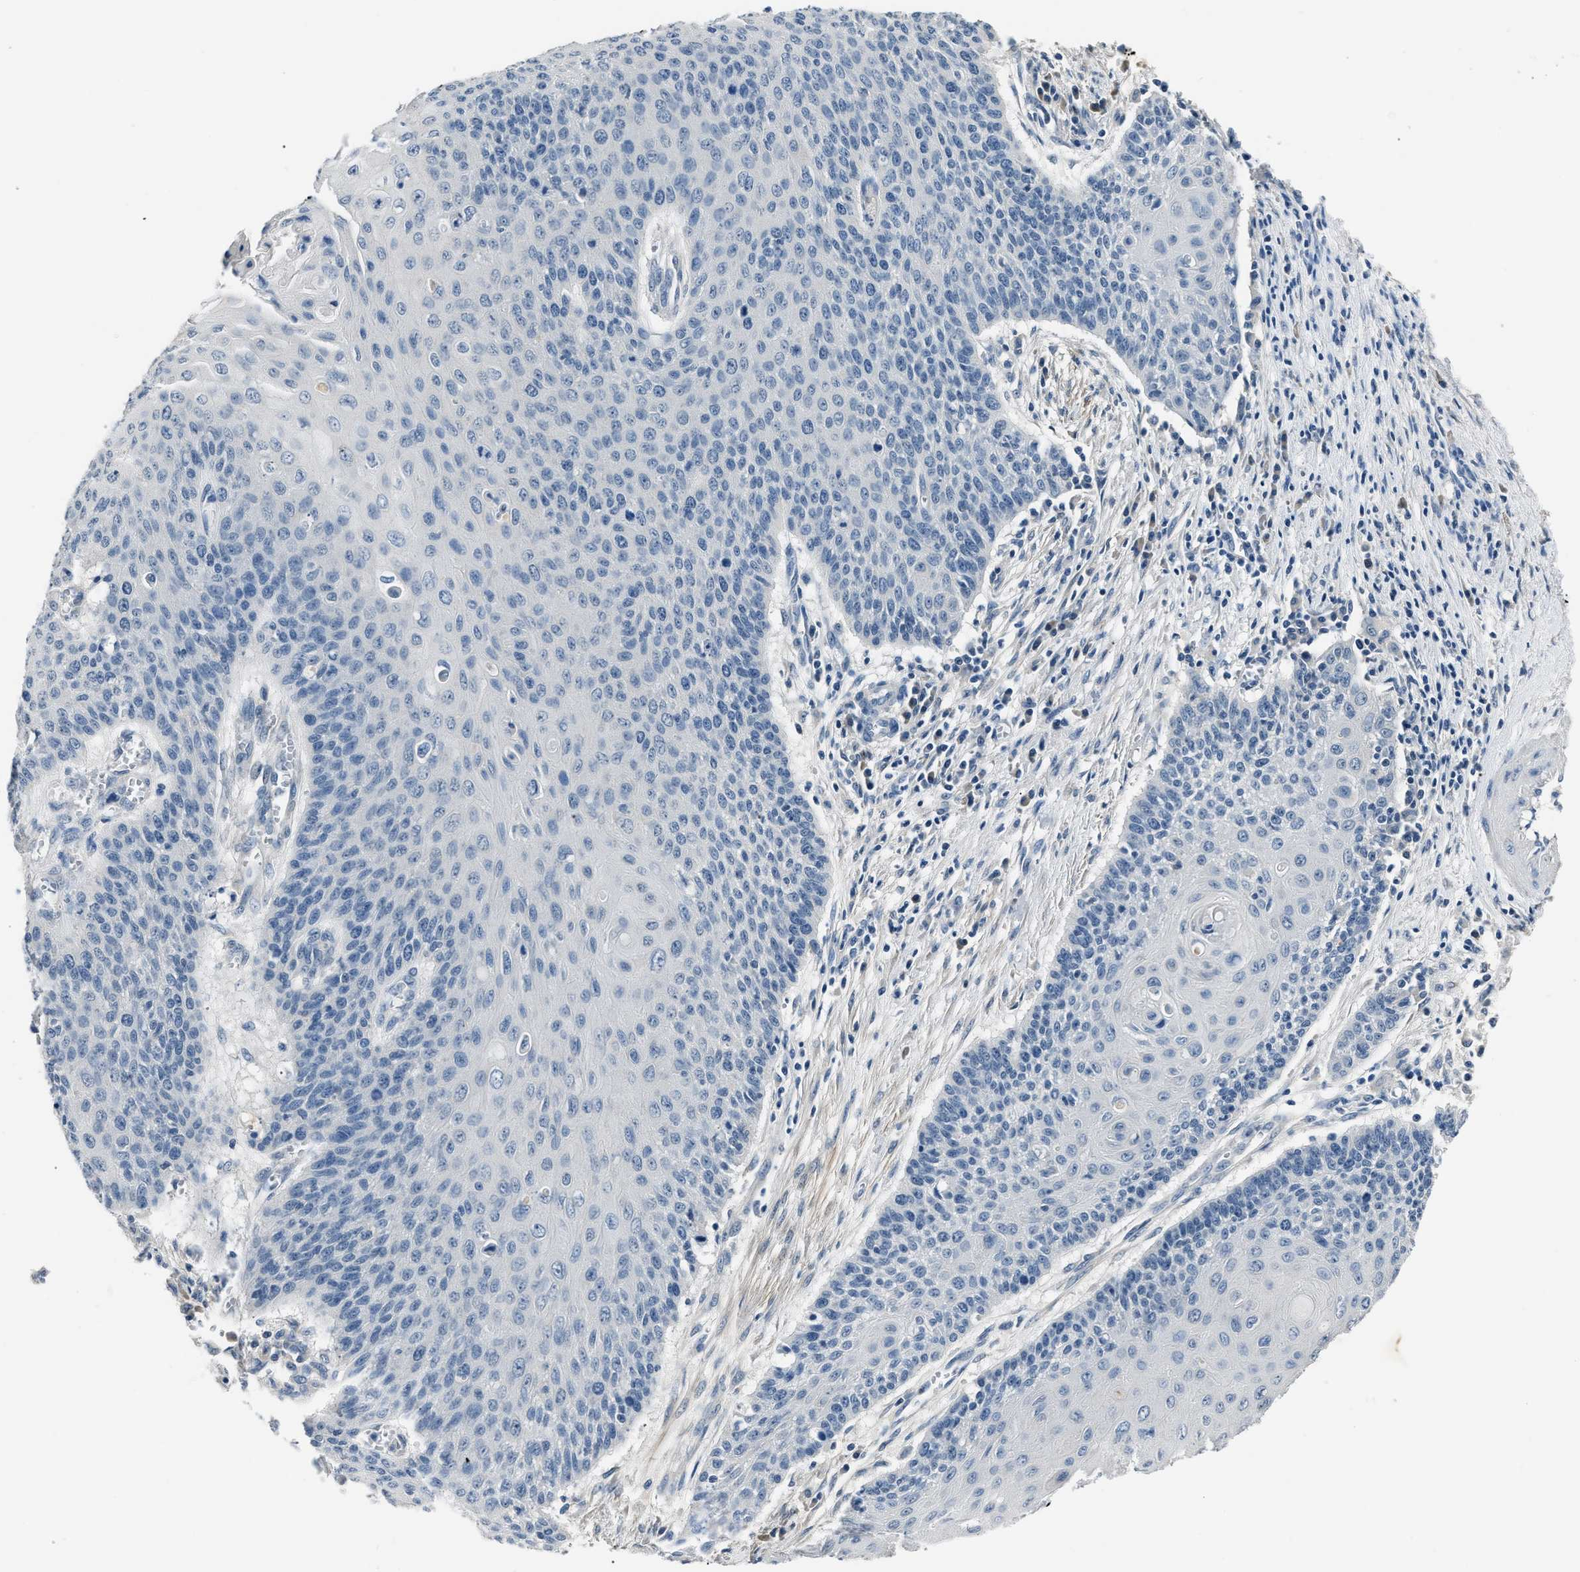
{"staining": {"intensity": "negative", "quantity": "none", "location": "none"}, "tissue": "cervical cancer", "cell_type": "Tumor cells", "image_type": "cancer", "snomed": [{"axis": "morphology", "description": "Squamous cell carcinoma, NOS"}, {"axis": "topography", "description": "Cervix"}], "caption": "The immunohistochemistry image has no significant expression in tumor cells of cervical cancer (squamous cell carcinoma) tissue.", "gene": "INHA", "patient": {"sex": "female", "age": 39}}